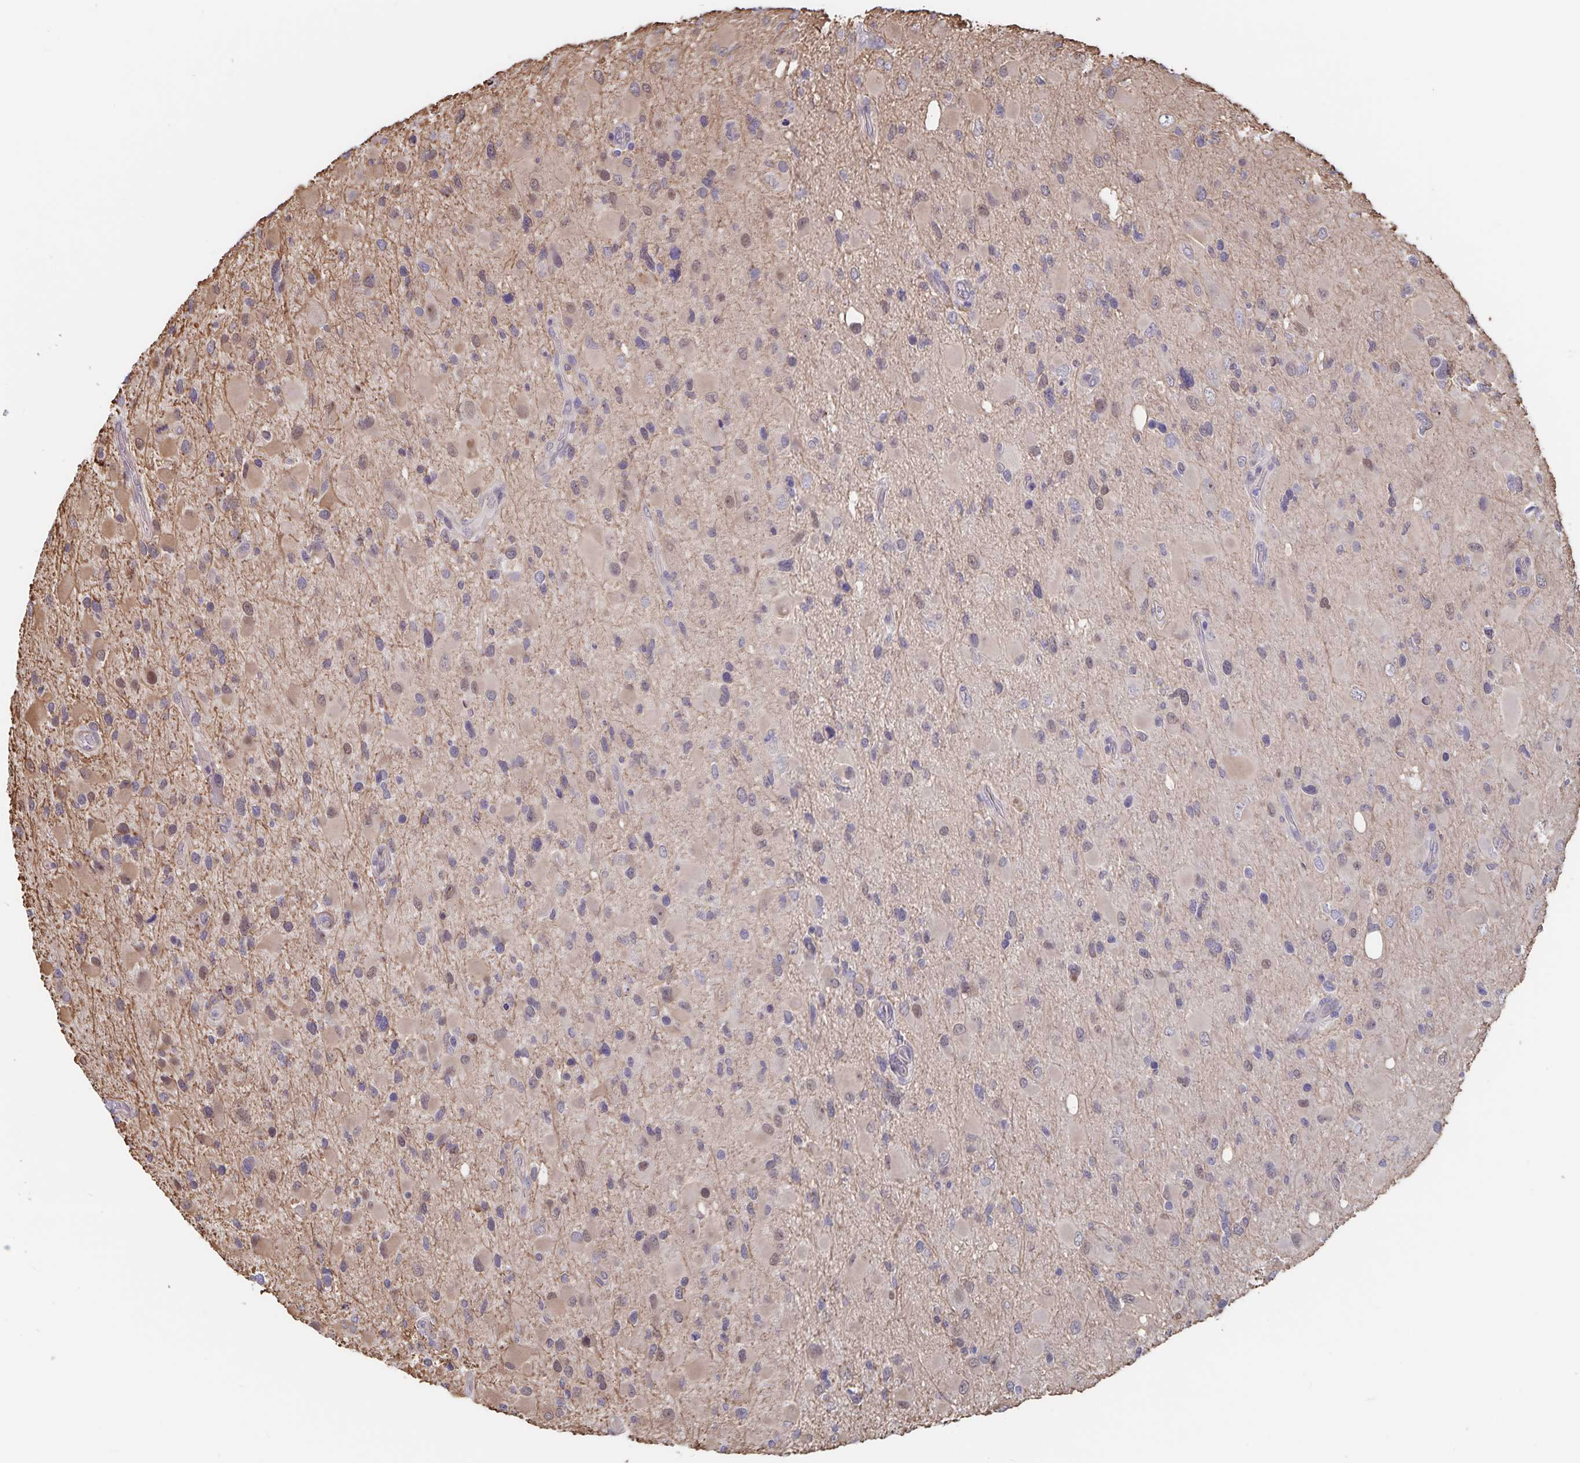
{"staining": {"intensity": "moderate", "quantity": "25%-75%", "location": "cytoplasmic/membranous,nuclear"}, "tissue": "glioma", "cell_type": "Tumor cells", "image_type": "cancer", "snomed": [{"axis": "morphology", "description": "Glioma, malignant, Low grade"}, {"axis": "topography", "description": "Brain"}], "caption": "Human glioma stained with a brown dye demonstrates moderate cytoplasmic/membranous and nuclear positive expression in approximately 25%-75% of tumor cells.", "gene": "BAG6", "patient": {"sex": "female", "age": 32}}